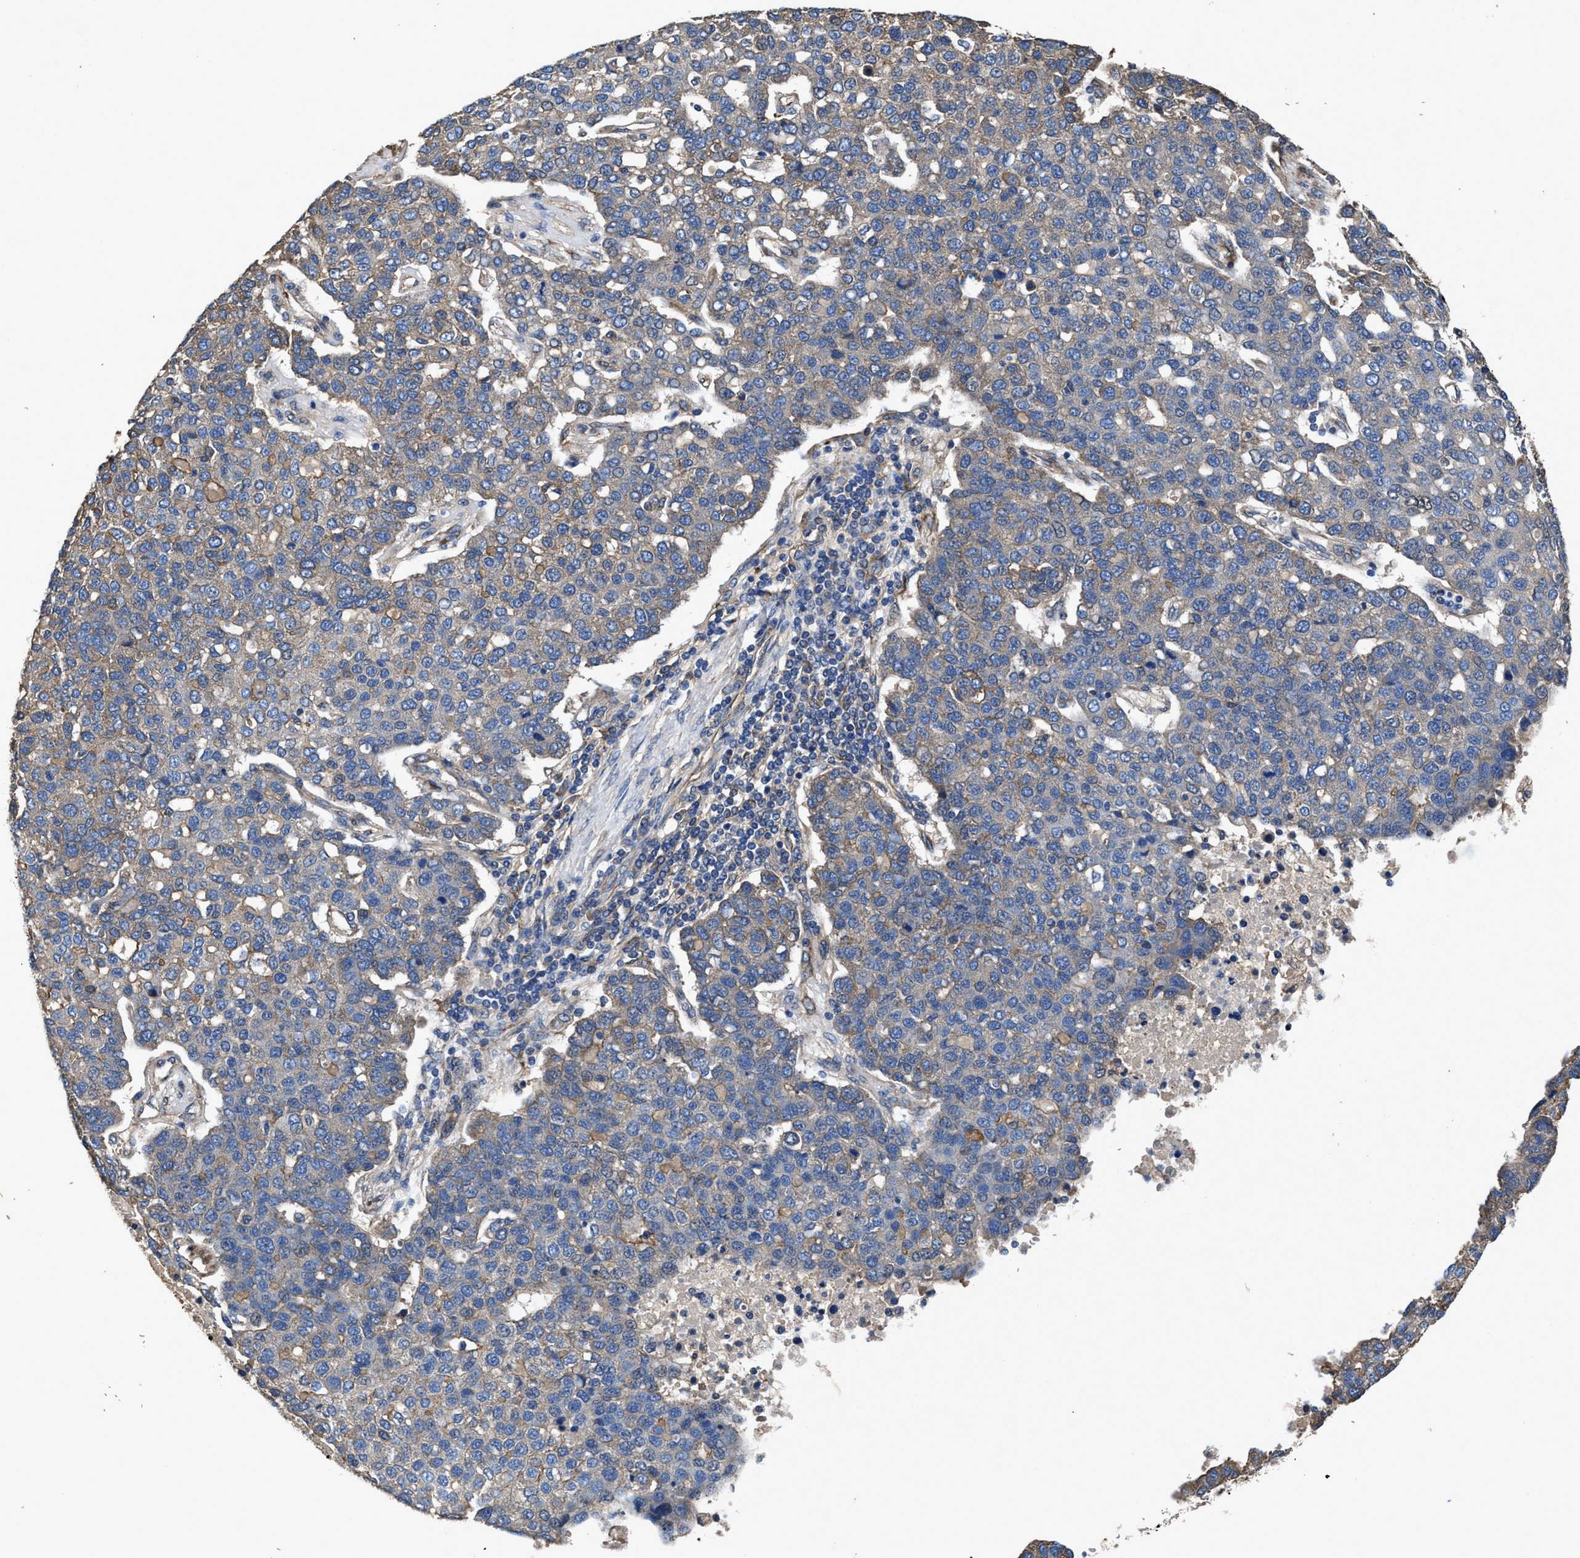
{"staining": {"intensity": "moderate", "quantity": "<25%", "location": "cytoplasmic/membranous"}, "tissue": "pancreatic cancer", "cell_type": "Tumor cells", "image_type": "cancer", "snomed": [{"axis": "morphology", "description": "Adenocarcinoma, NOS"}, {"axis": "topography", "description": "Pancreas"}], "caption": "Immunohistochemistry photomicrograph of neoplastic tissue: human adenocarcinoma (pancreatic) stained using immunohistochemistry (IHC) reveals low levels of moderate protein expression localized specifically in the cytoplasmic/membranous of tumor cells, appearing as a cytoplasmic/membranous brown color.", "gene": "IDNK", "patient": {"sex": "female", "age": 61}}